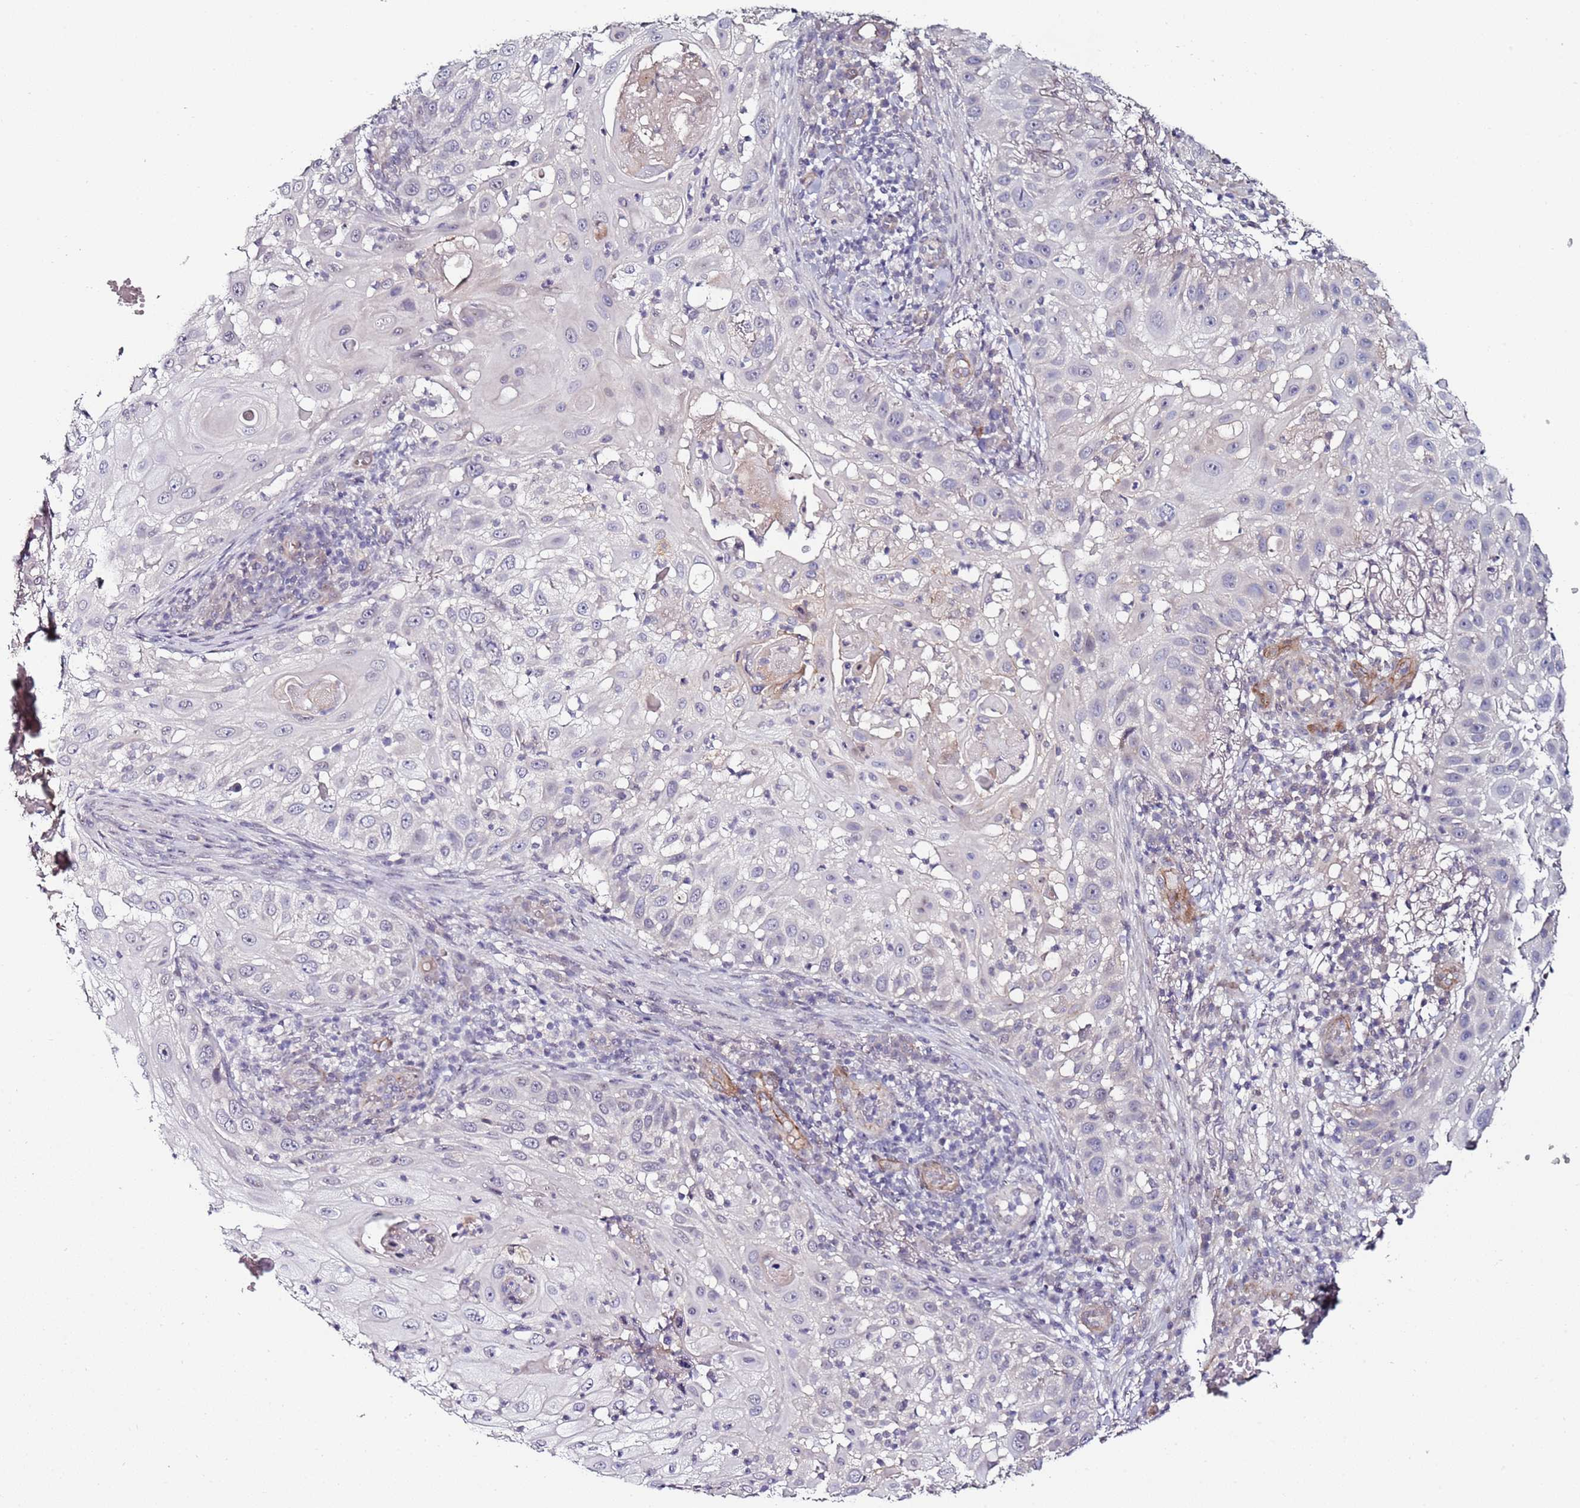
{"staining": {"intensity": "negative", "quantity": "none", "location": "none"}, "tissue": "skin cancer", "cell_type": "Tumor cells", "image_type": "cancer", "snomed": [{"axis": "morphology", "description": "Squamous cell carcinoma, NOS"}, {"axis": "topography", "description": "Skin"}], "caption": "Protein analysis of squamous cell carcinoma (skin) exhibits no significant positivity in tumor cells. (Stains: DAB (3,3'-diaminobenzidine) immunohistochemistry with hematoxylin counter stain, Microscopy: brightfield microscopy at high magnification).", "gene": "DUSP28", "patient": {"sex": "female", "age": 44}}